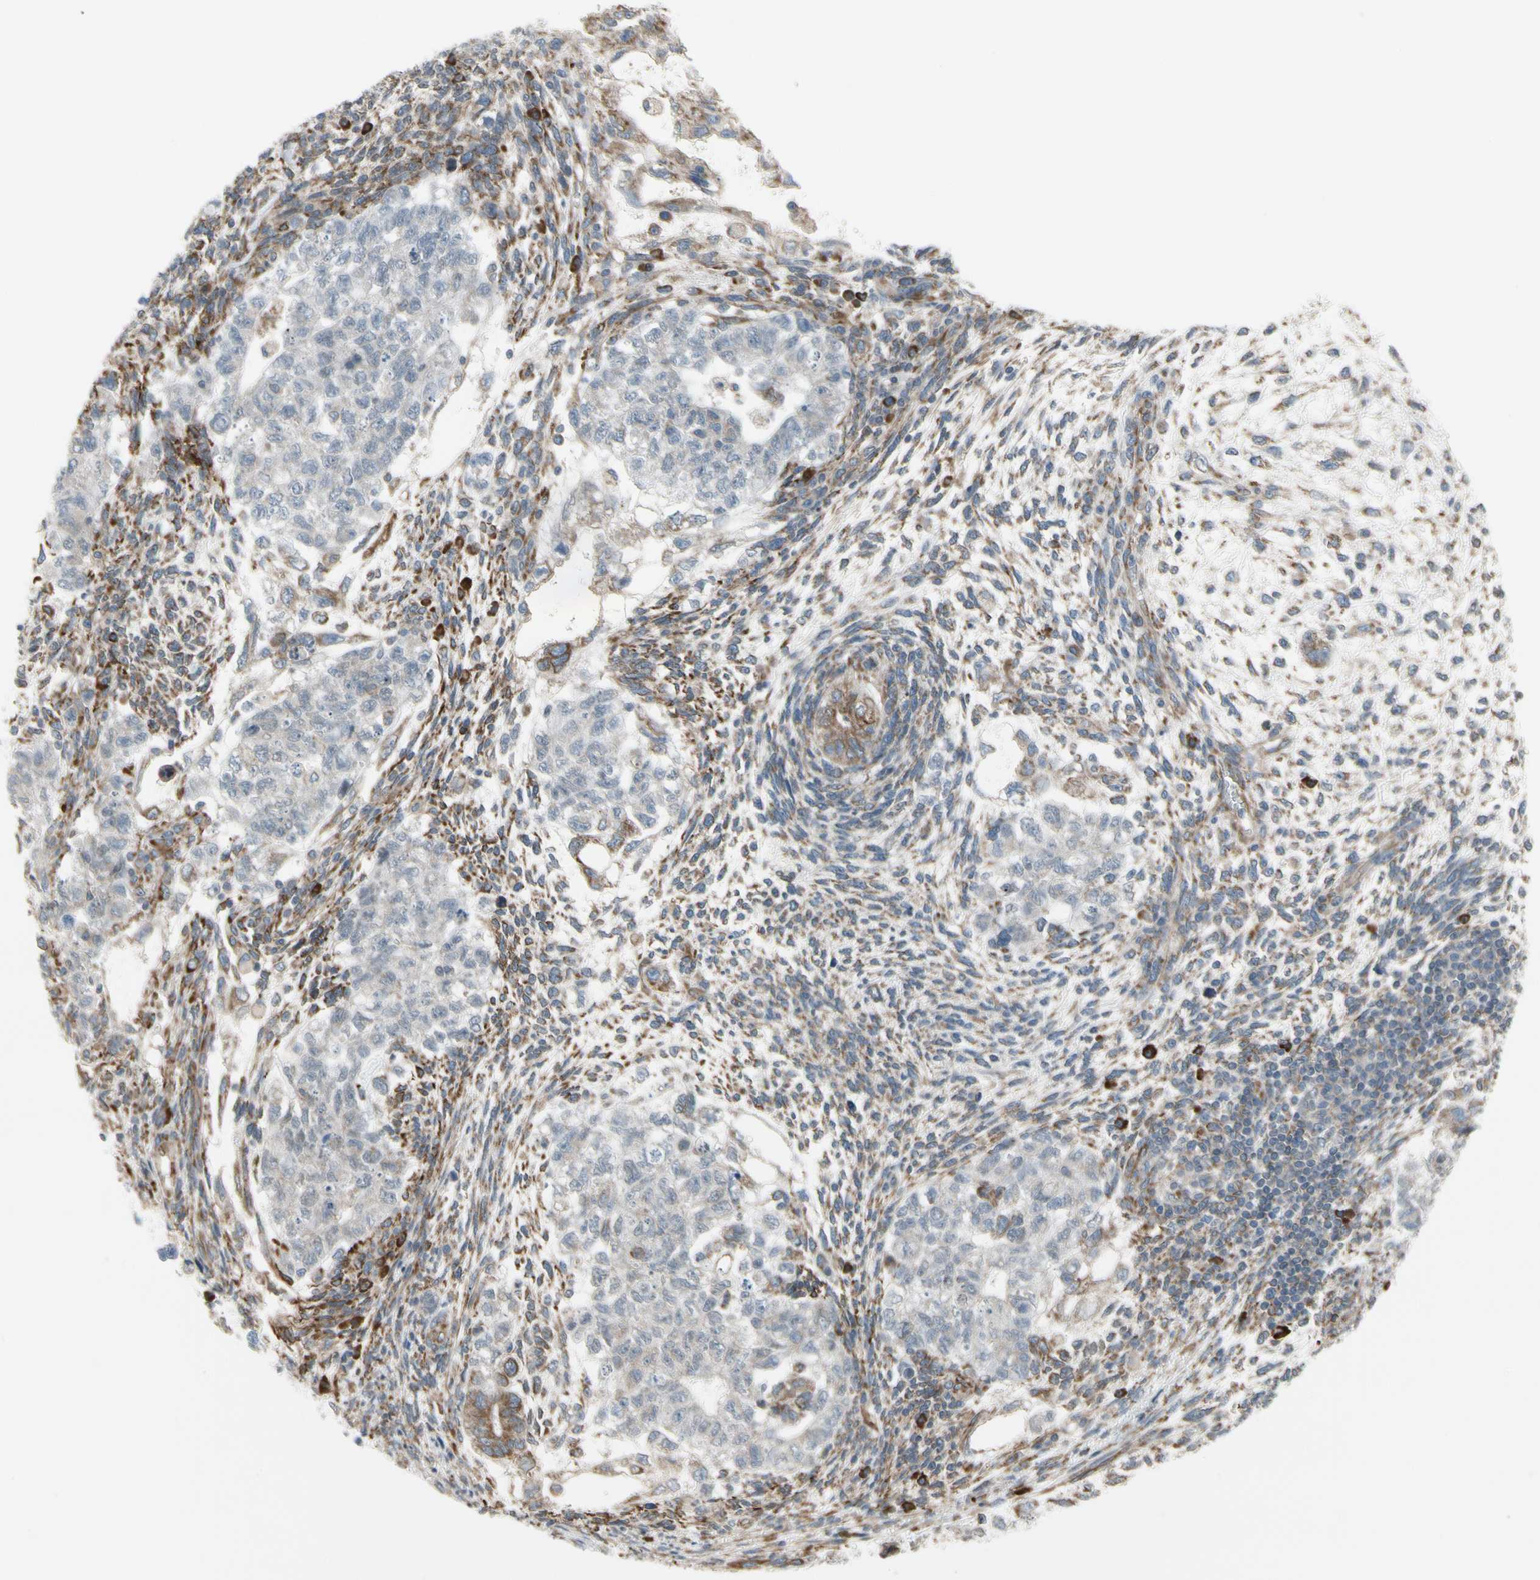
{"staining": {"intensity": "weak", "quantity": ">75%", "location": "cytoplasmic/membranous"}, "tissue": "testis cancer", "cell_type": "Tumor cells", "image_type": "cancer", "snomed": [{"axis": "morphology", "description": "Normal tissue, NOS"}, {"axis": "morphology", "description": "Carcinoma, Embryonal, NOS"}, {"axis": "topography", "description": "Testis"}], "caption": "This is a micrograph of immunohistochemistry (IHC) staining of testis embryonal carcinoma, which shows weak positivity in the cytoplasmic/membranous of tumor cells.", "gene": "FNDC3A", "patient": {"sex": "male", "age": 36}}